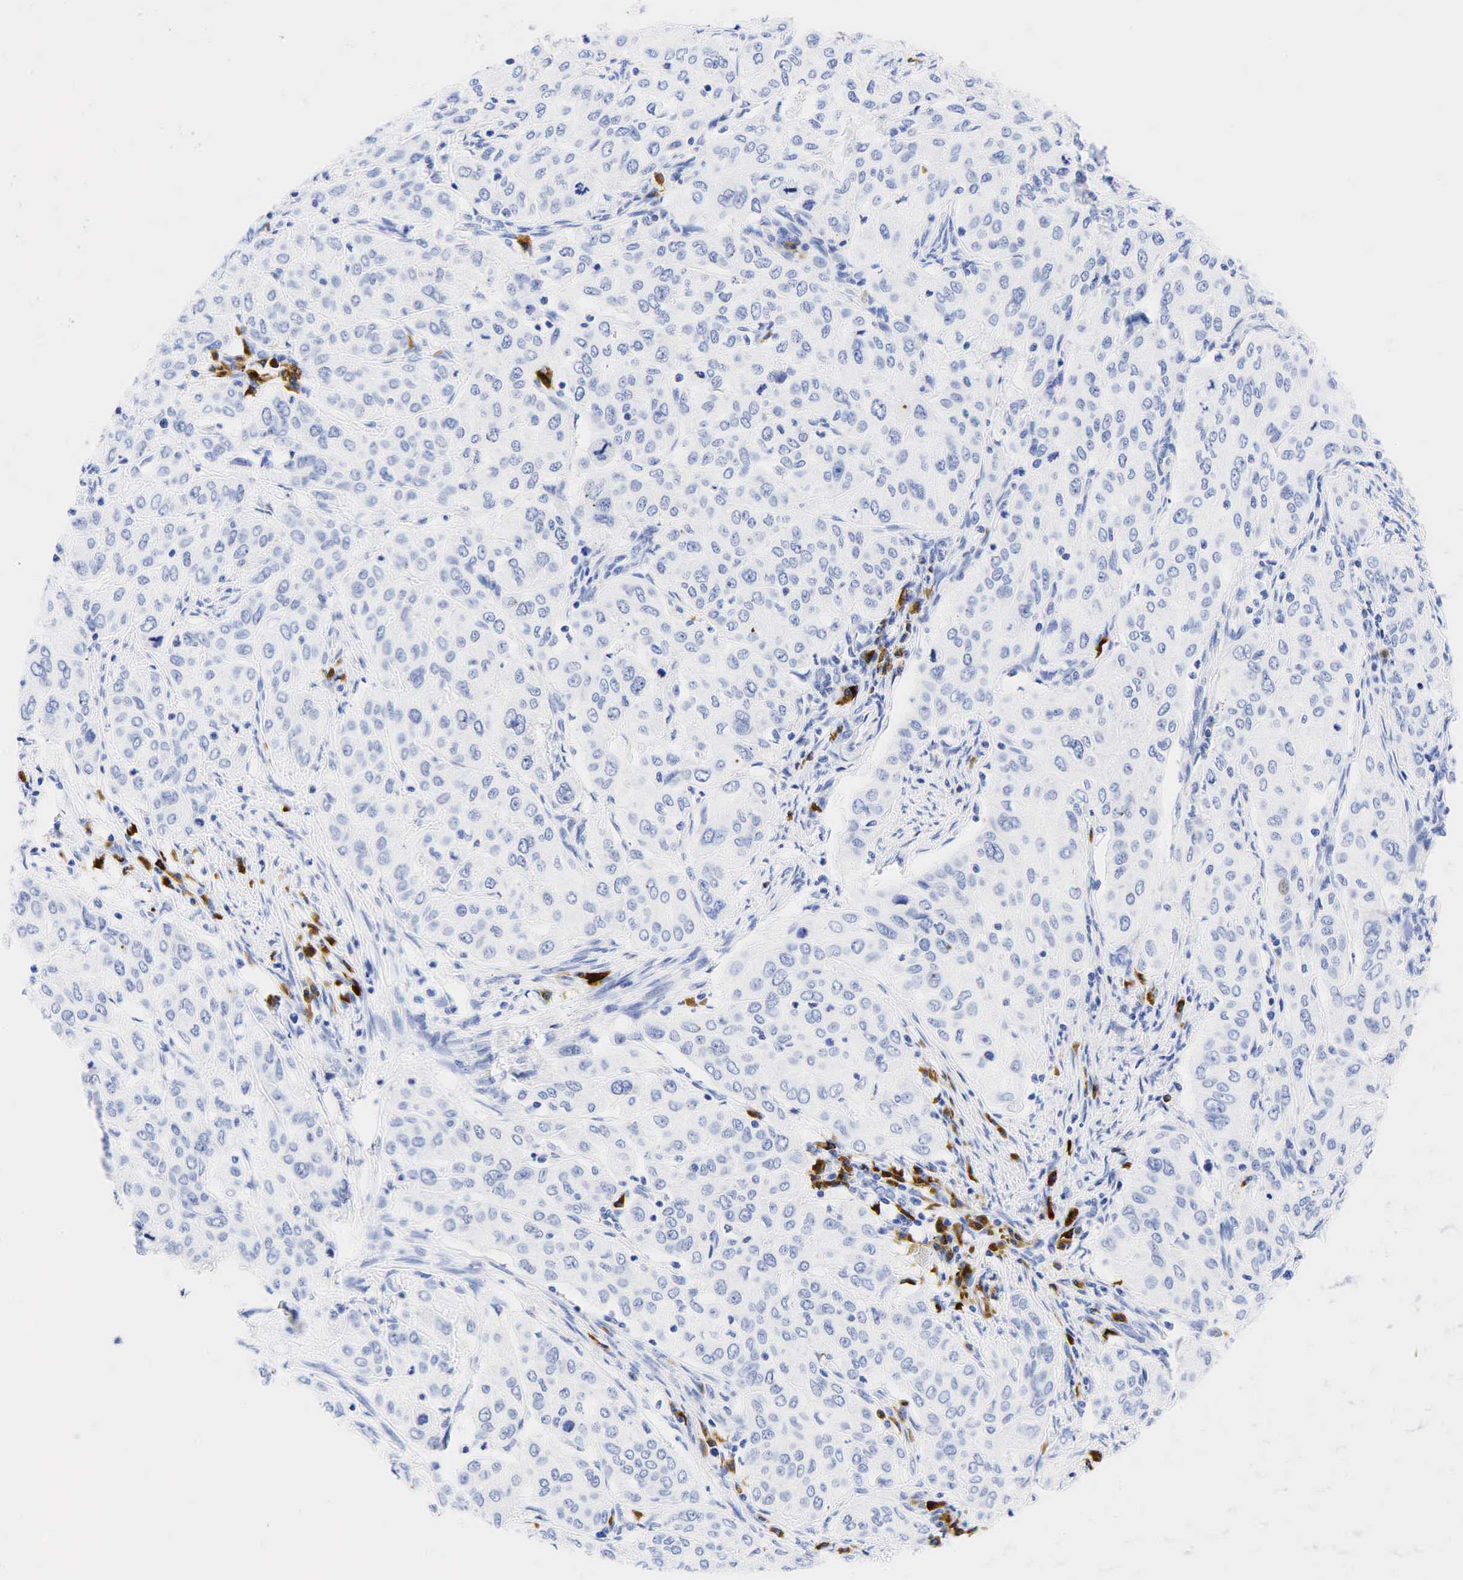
{"staining": {"intensity": "negative", "quantity": "none", "location": "none"}, "tissue": "cervical cancer", "cell_type": "Tumor cells", "image_type": "cancer", "snomed": [{"axis": "morphology", "description": "Squamous cell carcinoma, NOS"}, {"axis": "topography", "description": "Cervix"}], "caption": "High power microscopy photomicrograph of an immunohistochemistry histopathology image of cervical cancer, revealing no significant staining in tumor cells.", "gene": "CD79A", "patient": {"sex": "female", "age": 38}}